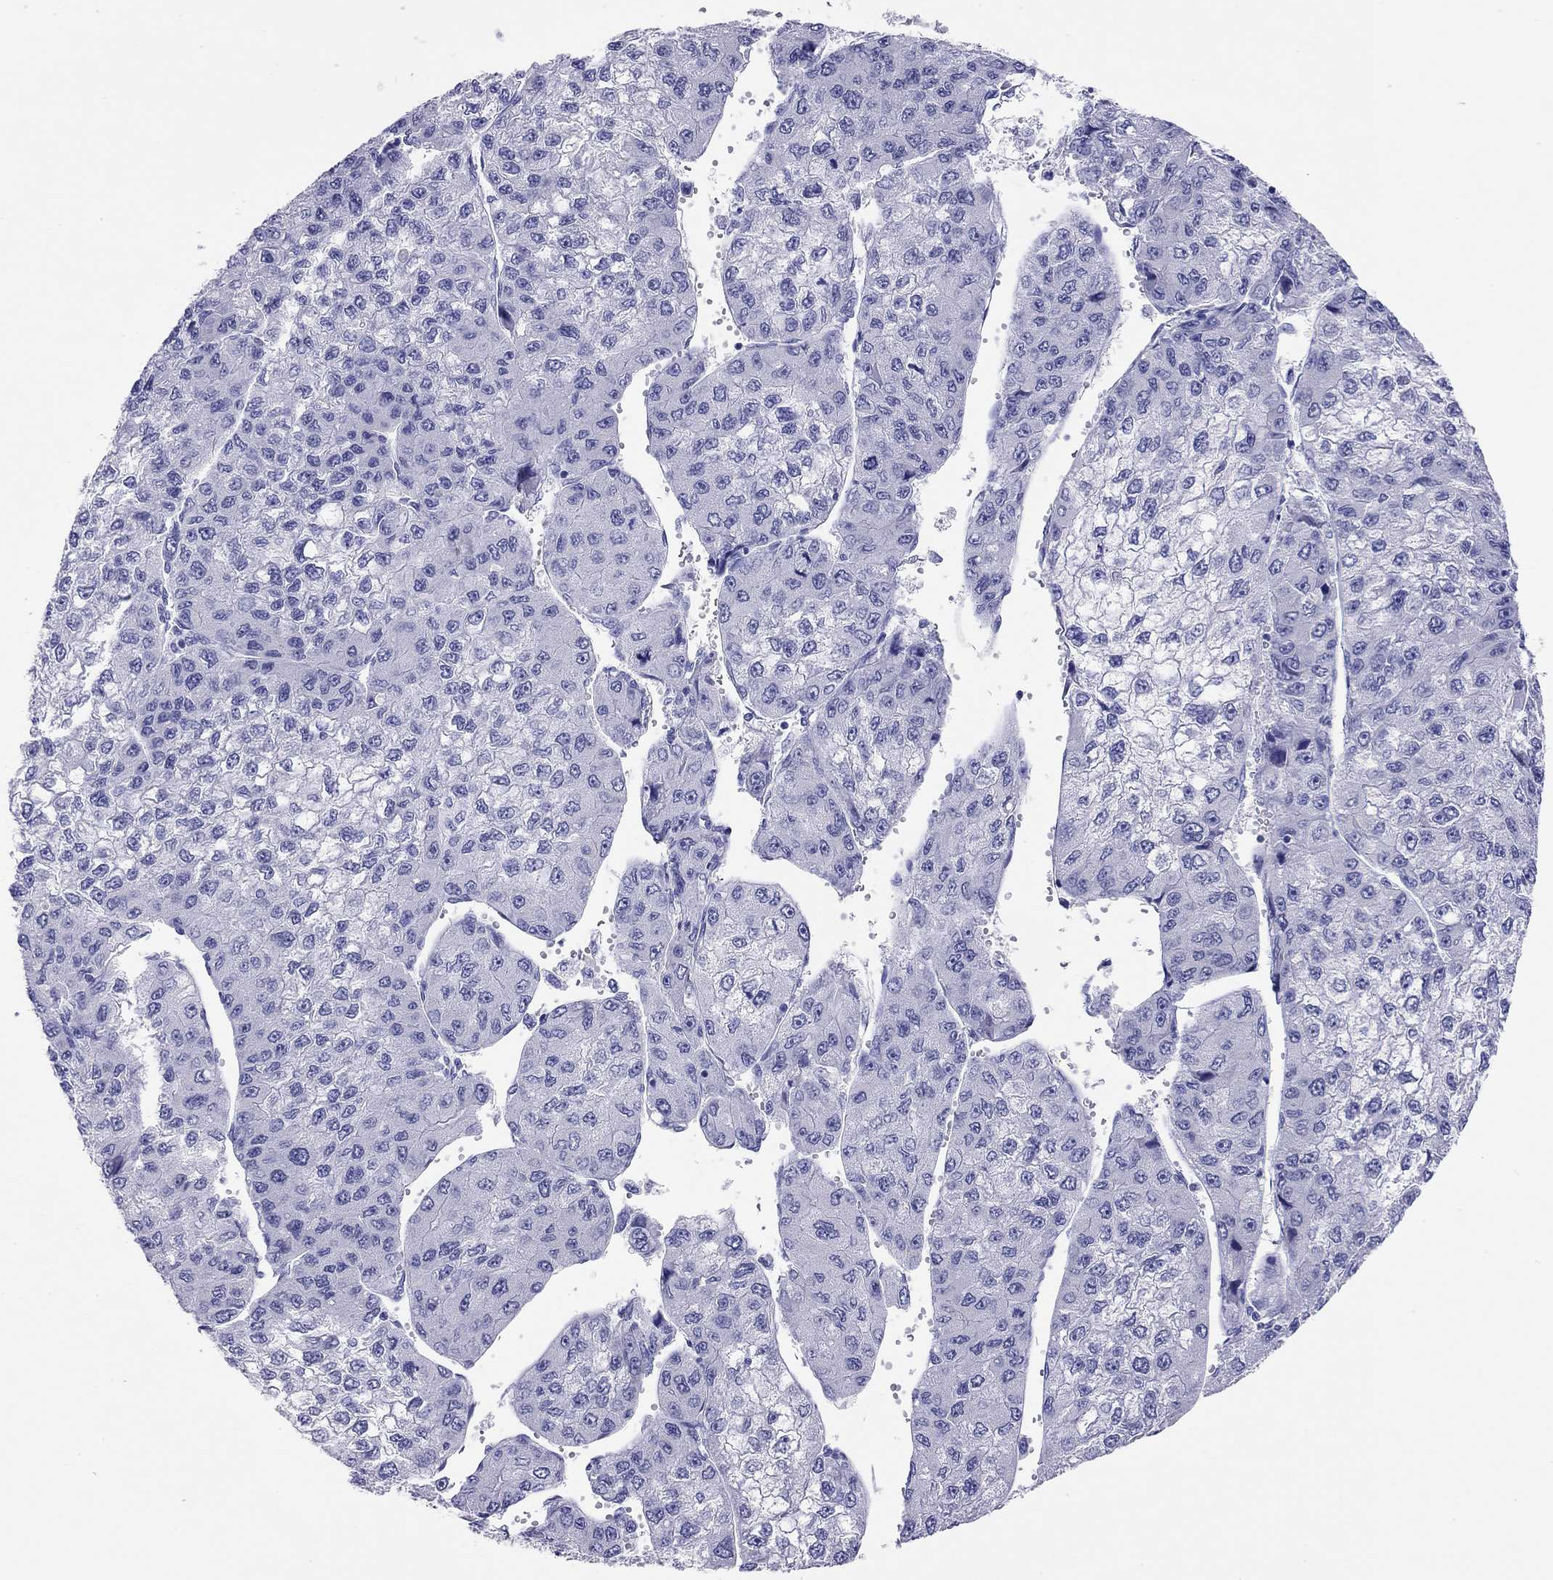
{"staining": {"intensity": "negative", "quantity": "none", "location": "none"}, "tissue": "liver cancer", "cell_type": "Tumor cells", "image_type": "cancer", "snomed": [{"axis": "morphology", "description": "Carcinoma, Hepatocellular, NOS"}, {"axis": "topography", "description": "Liver"}], "caption": "Image shows no protein staining in tumor cells of hepatocellular carcinoma (liver) tissue.", "gene": "HLA-DQB2", "patient": {"sex": "female", "age": 66}}